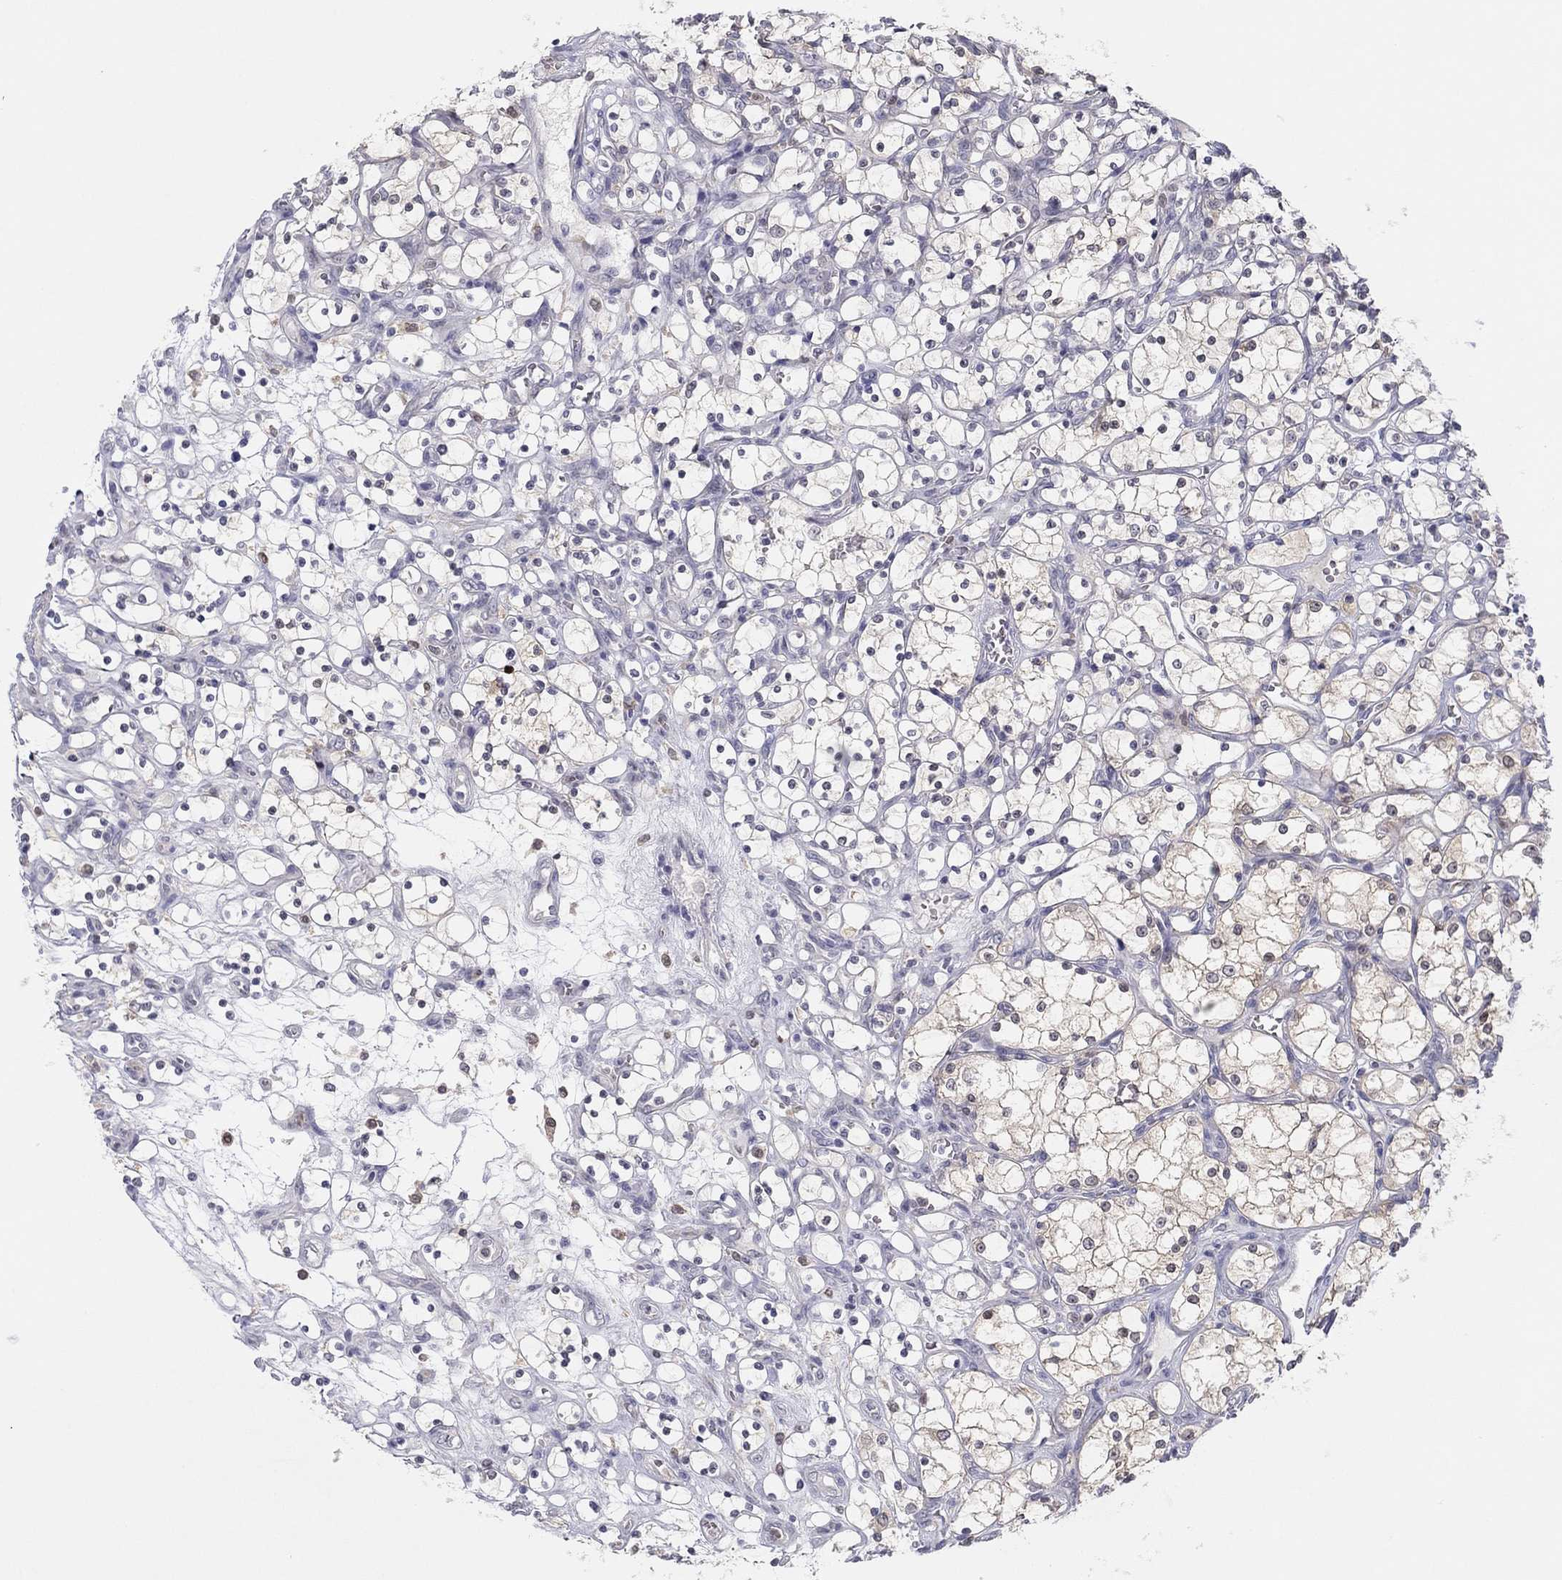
{"staining": {"intensity": "negative", "quantity": "none", "location": "none"}, "tissue": "renal cancer", "cell_type": "Tumor cells", "image_type": "cancer", "snomed": [{"axis": "morphology", "description": "Adenocarcinoma, NOS"}, {"axis": "topography", "description": "Kidney"}], "caption": "Immunohistochemical staining of human renal cancer (adenocarcinoma) exhibits no significant staining in tumor cells.", "gene": "PDXK", "patient": {"sex": "female", "age": 69}}